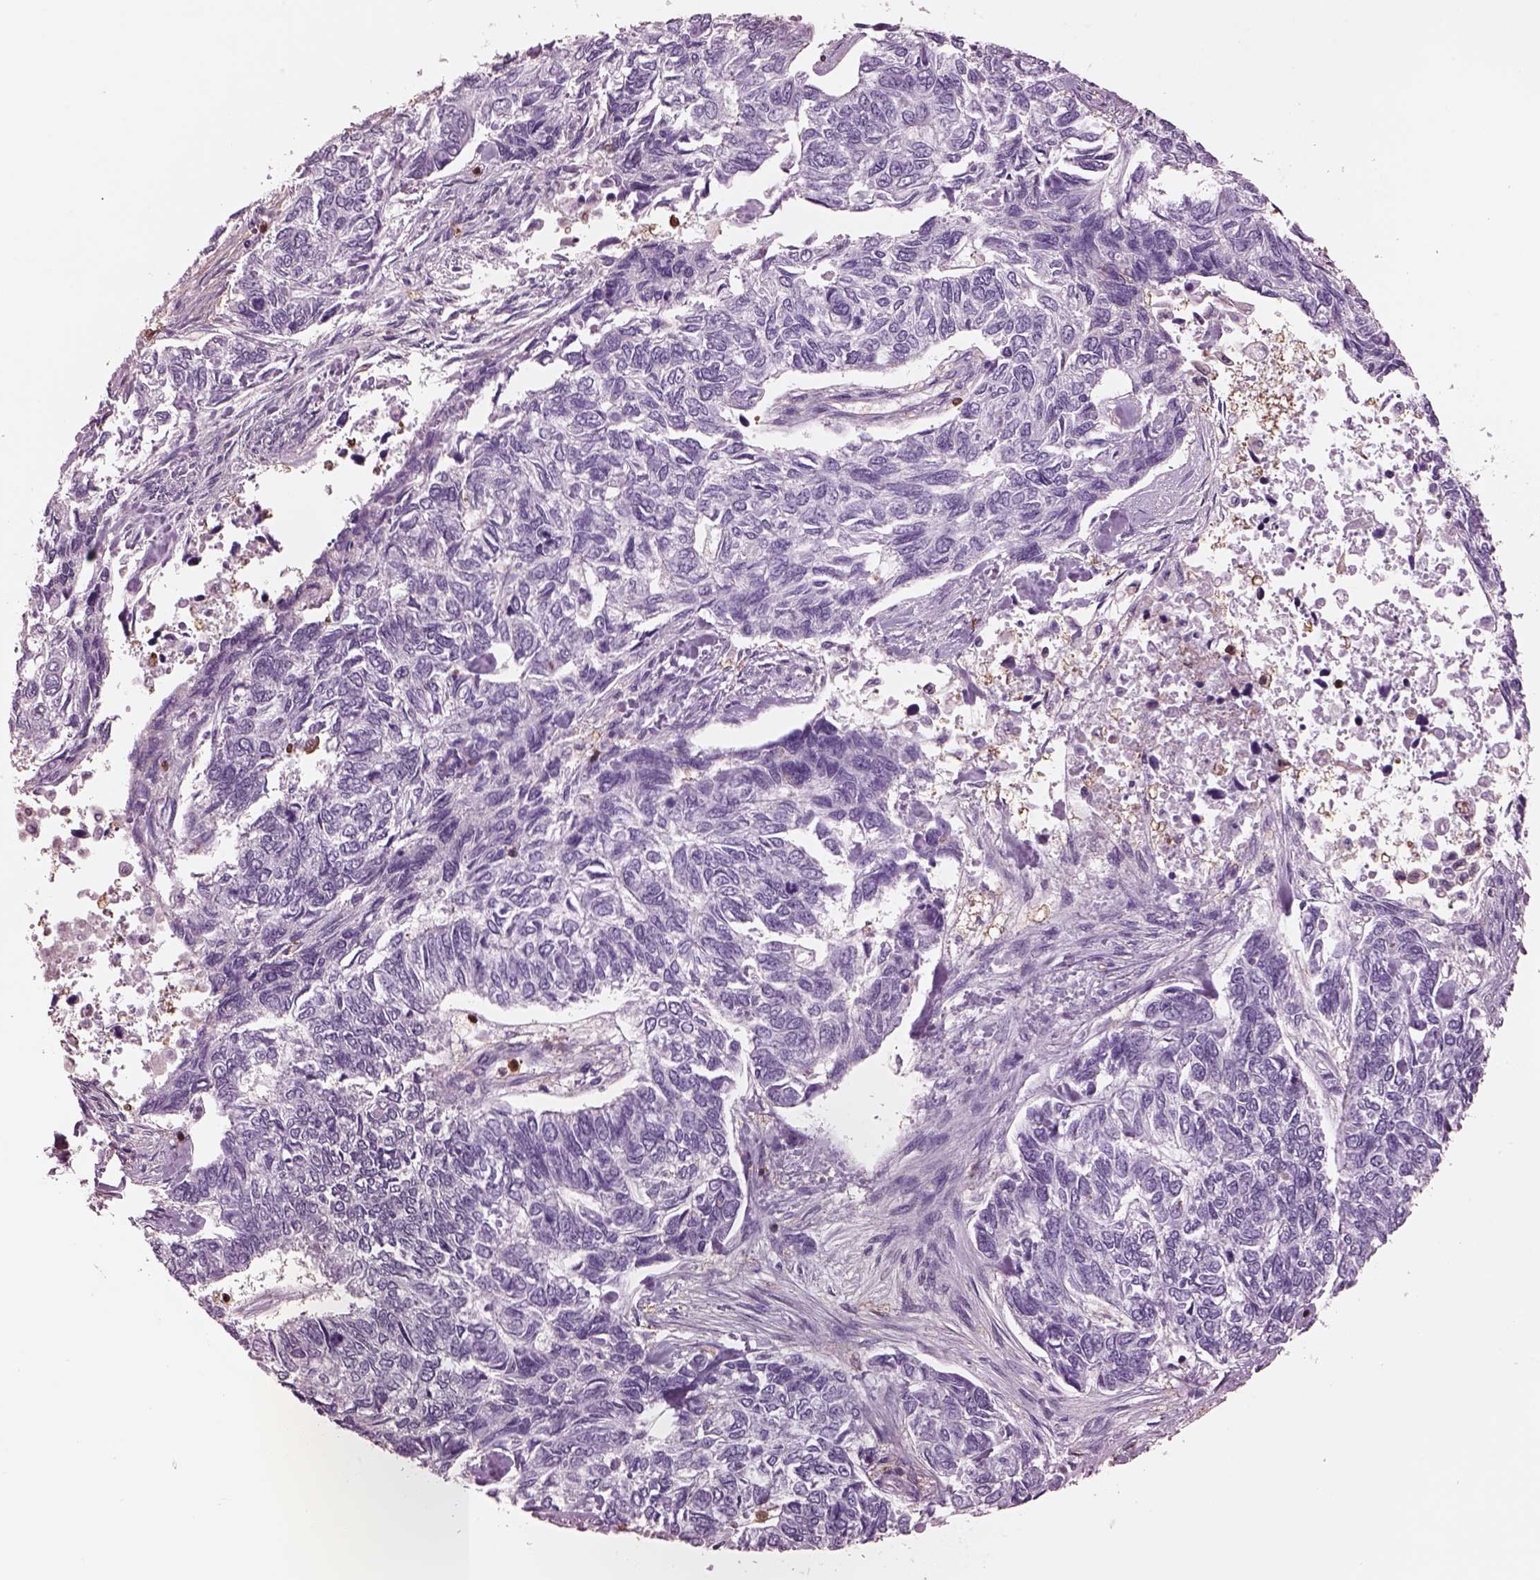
{"staining": {"intensity": "negative", "quantity": "none", "location": "none"}, "tissue": "skin cancer", "cell_type": "Tumor cells", "image_type": "cancer", "snomed": [{"axis": "morphology", "description": "Basal cell carcinoma"}, {"axis": "topography", "description": "Skin"}], "caption": "Basal cell carcinoma (skin) stained for a protein using immunohistochemistry demonstrates no staining tumor cells.", "gene": "IL31RA", "patient": {"sex": "female", "age": 65}}